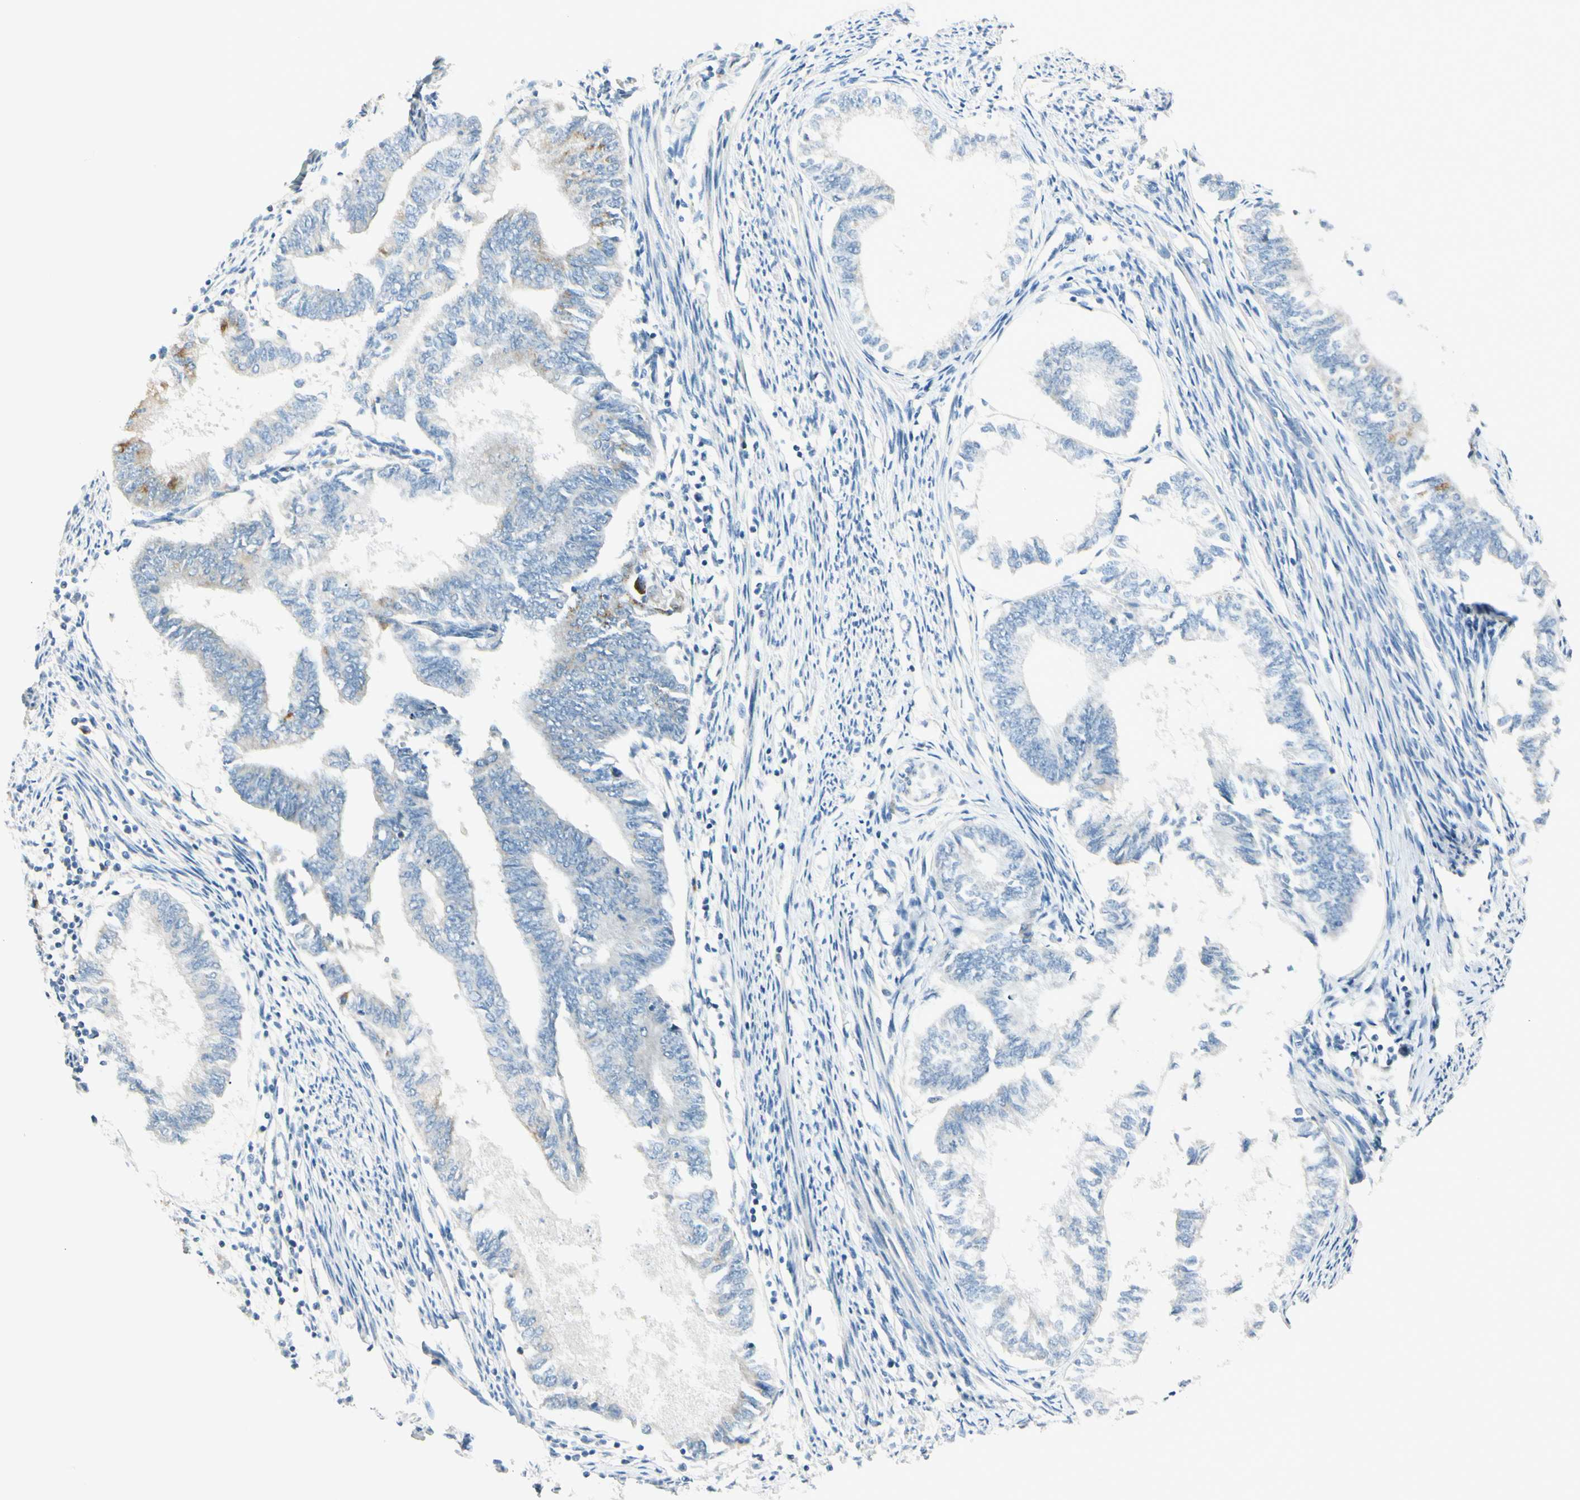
{"staining": {"intensity": "moderate", "quantity": "<25%", "location": "cytoplasmic/membranous"}, "tissue": "endometrial cancer", "cell_type": "Tumor cells", "image_type": "cancer", "snomed": [{"axis": "morphology", "description": "Adenocarcinoma, NOS"}, {"axis": "topography", "description": "Endometrium"}], "caption": "The photomicrograph shows staining of endometrial cancer, revealing moderate cytoplasmic/membranous protein staining (brown color) within tumor cells.", "gene": "GALNT5", "patient": {"sex": "female", "age": 86}}